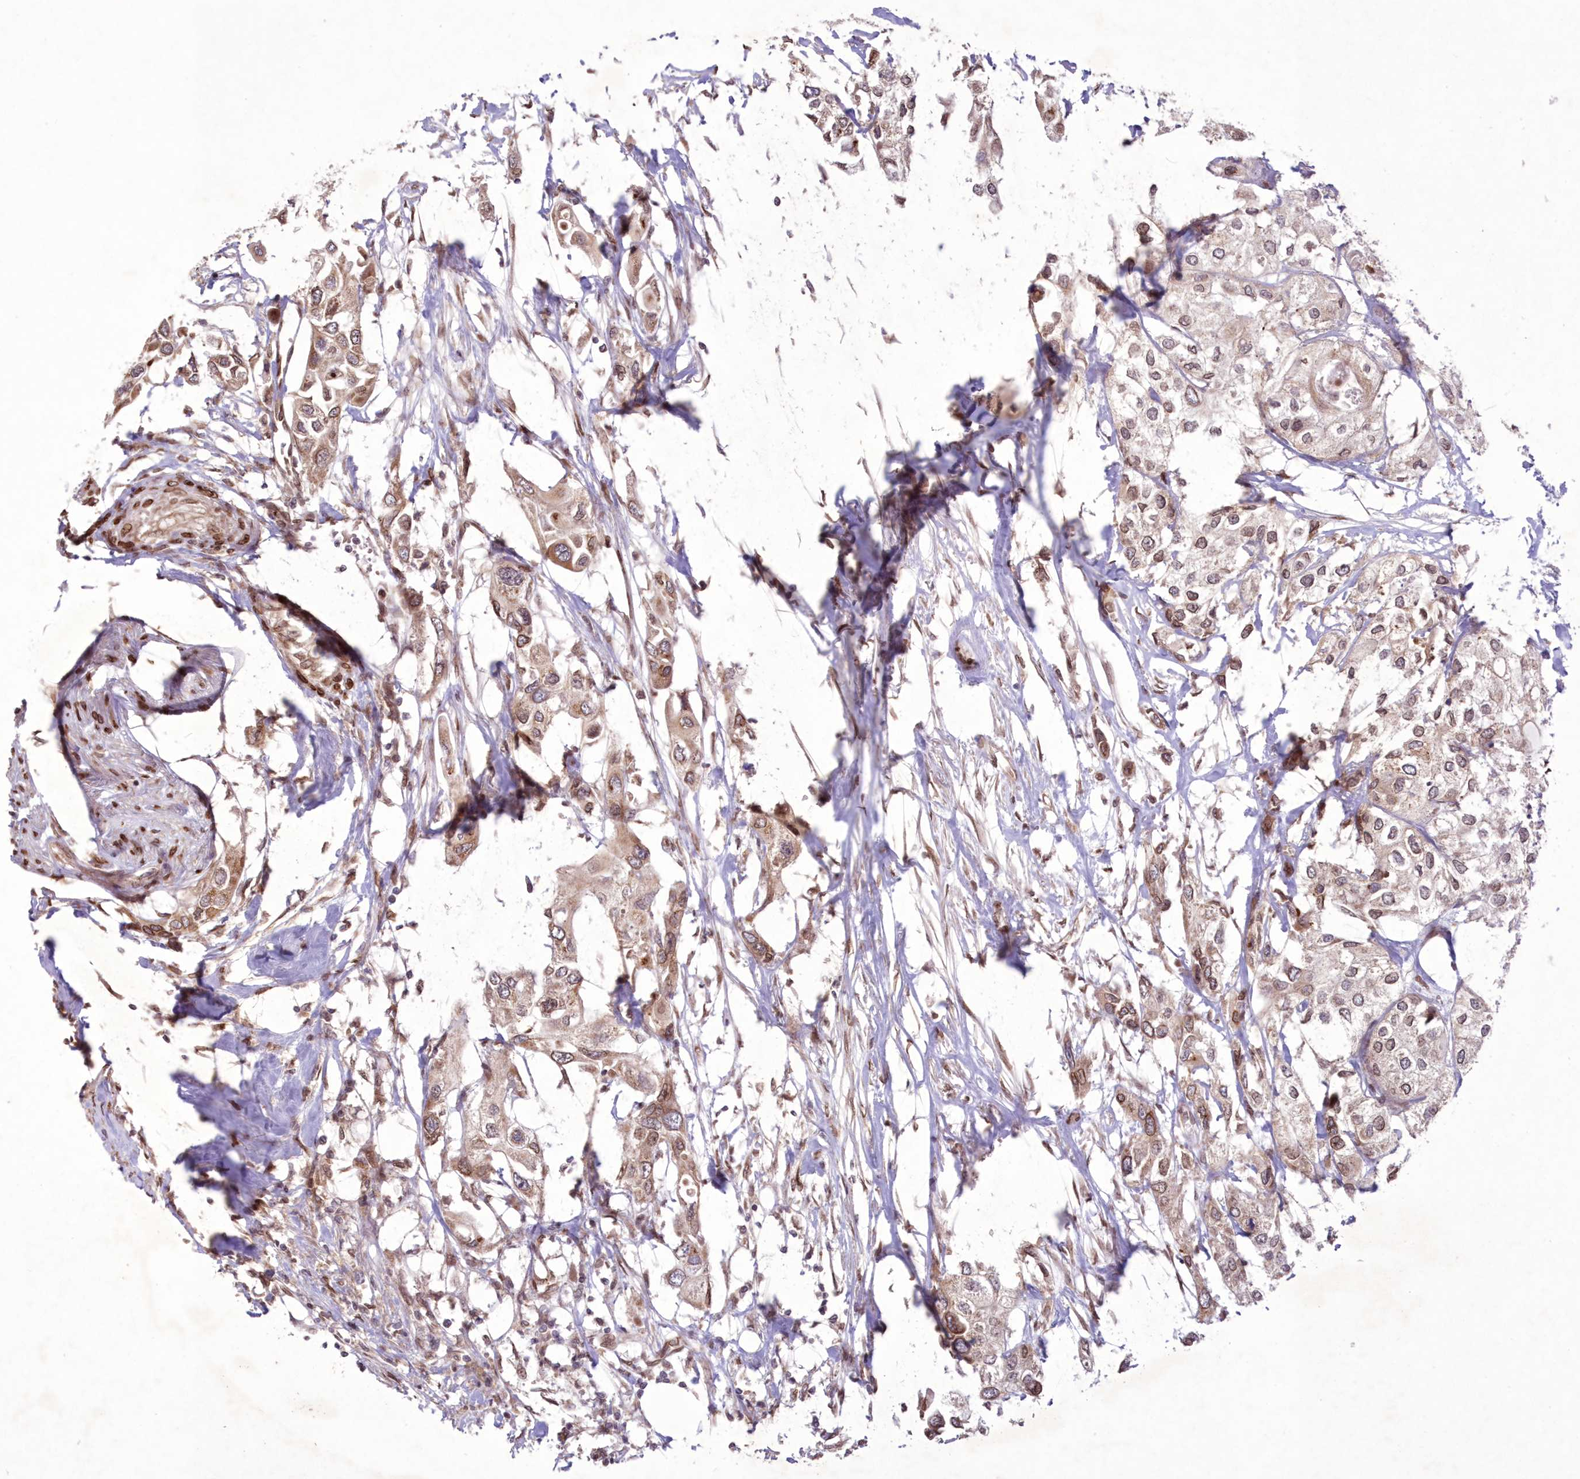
{"staining": {"intensity": "moderate", "quantity": ">75%", "location": "cytoplasmic/membranous,nuclear"}, "tissue": "urothelial cancer", "cell_type": "Tumor cells", "image_type": "cancer", "snomed": [{"axis": "morphology", "description": "Urothelial carcinoma, High grade"}, {"axis": "topography", "description": "Urinary bladder"}], "caption": "Urothelial carcinoma (high-grade) stained for a protein reveals moderate cytoplasmic/membranous and nuclear positivity in tumor cells. The staining was performed using DAB (3,3'-diaminobenzidine) to visualize the protein expression in brown, while the nuclei were stained in blue with hematoxylin (Magnification: 20x).", "gene": "DNAJC27", "patient": {"sex": "male", "age": 64}}